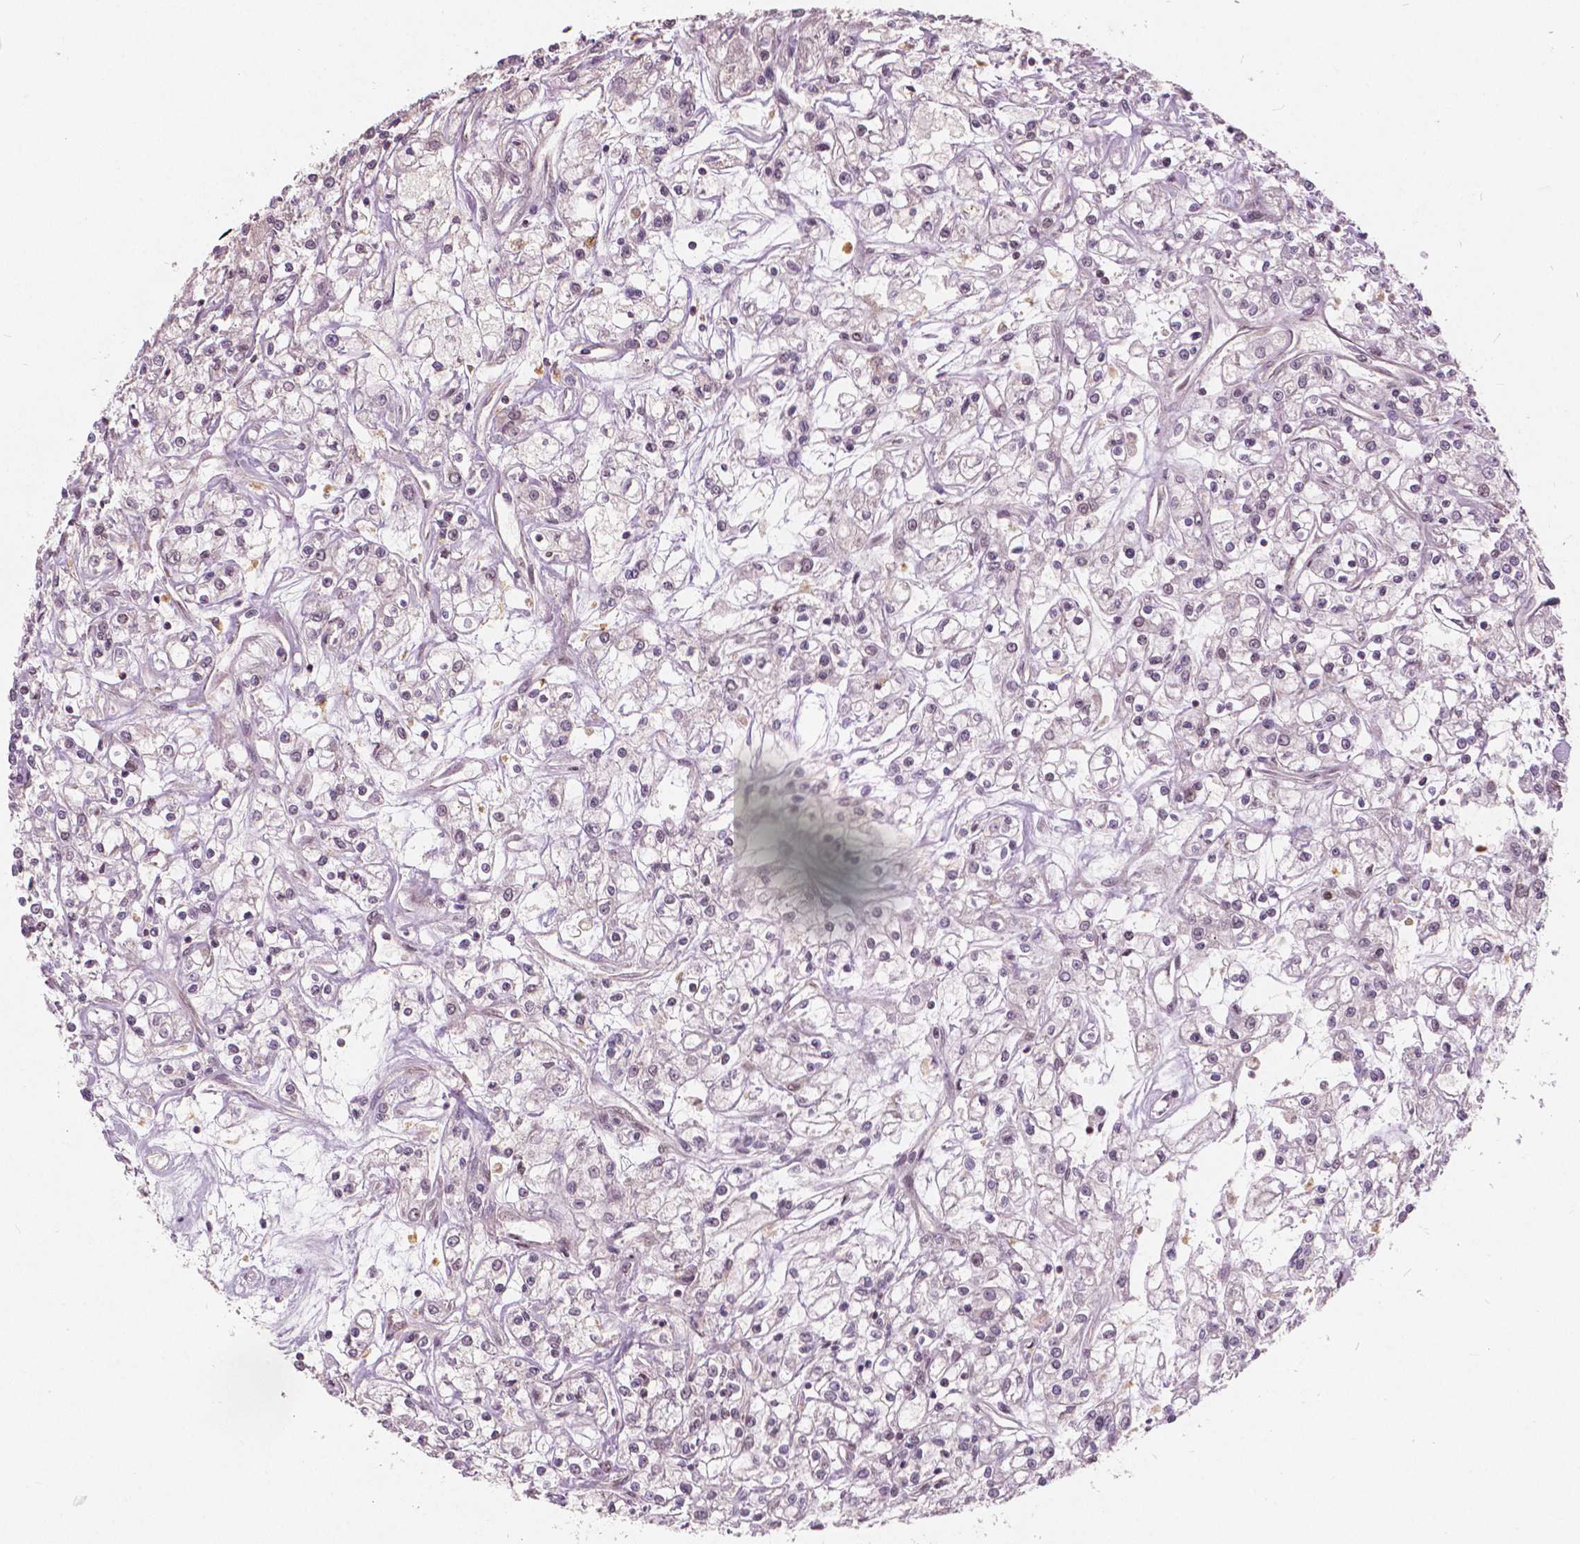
{"staining": {"intensity": "negative", "quantity": "none", "location": "none"}, "tissue": "renal cancer", "cell_type": "Tumor cells", "image_type": "cancer", "snomed": [{"axis": "morphology", "description": "Adenocarcinoma, NOS"}, {"axis": "topography", "description": "Kidney"}], "caption": "Renal cancer (adenocarcinoma) was stained to show a protein in brown. There is no significant positivity in tumor cells. (IHC, brightfield microscopy, high magnification).", "gene": "NSD2", "patient": {"sex": "female", "age": 59}}